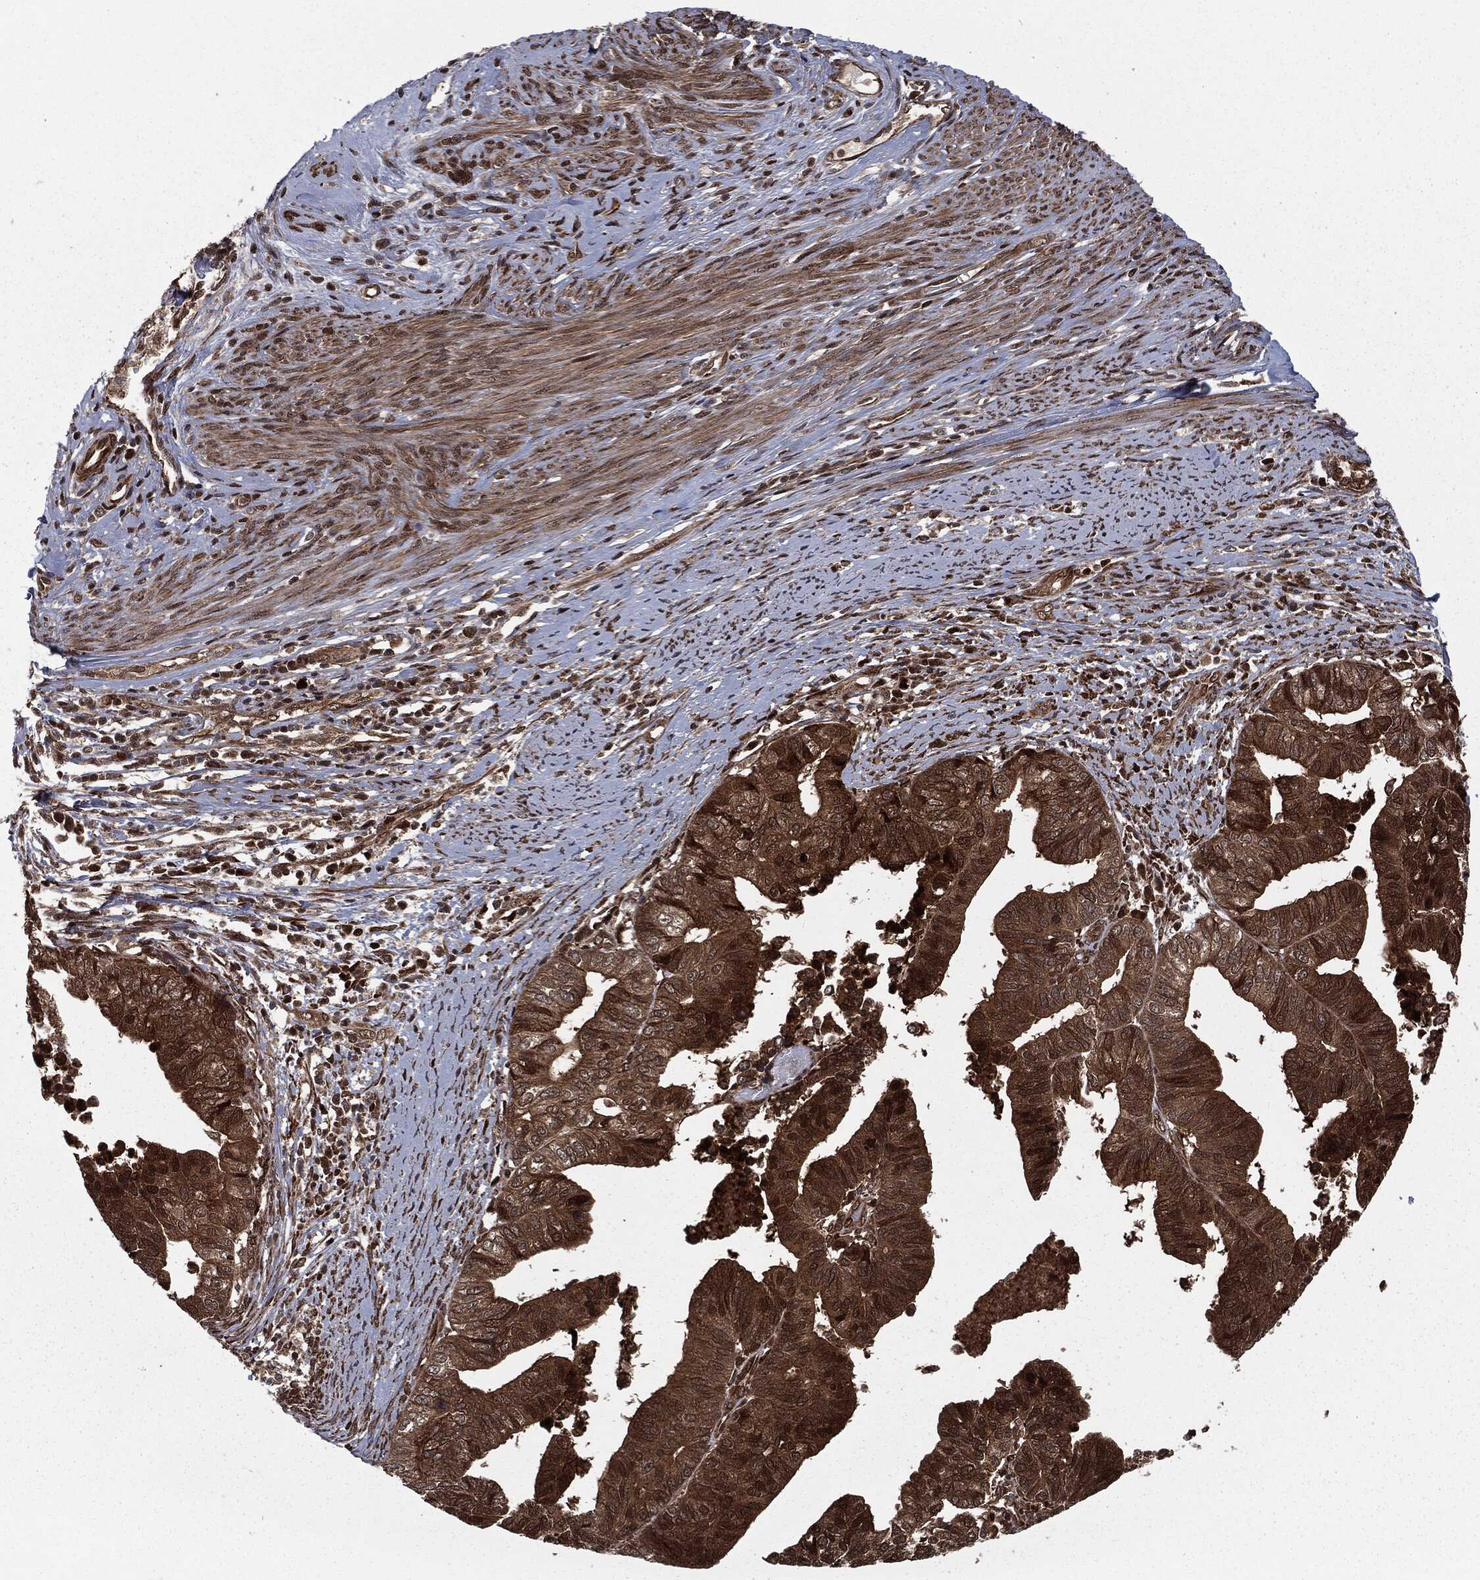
{"staining": {"intensity": "strong", "quantity": "25%-75%", "location": "cytoplasmic/membranous,nuclear"}, "tissue": "endometrial cancer", "cell_type": "Tumor cells", "image_type": "cancer", "snomed": [{"axis": "morphology", "description": "Adenocarcinoma, NOS"}, {"axis": "topography", "description": "Endometrium"}], "caption": "Tumor cells reveal strong cytoplasmic/membranous and nuclear staining in about 25%-75% of cells in endometrial adenocarcinoma.", "gene": "RANBP9", "patient": {"sex": "female", "age": 65}}